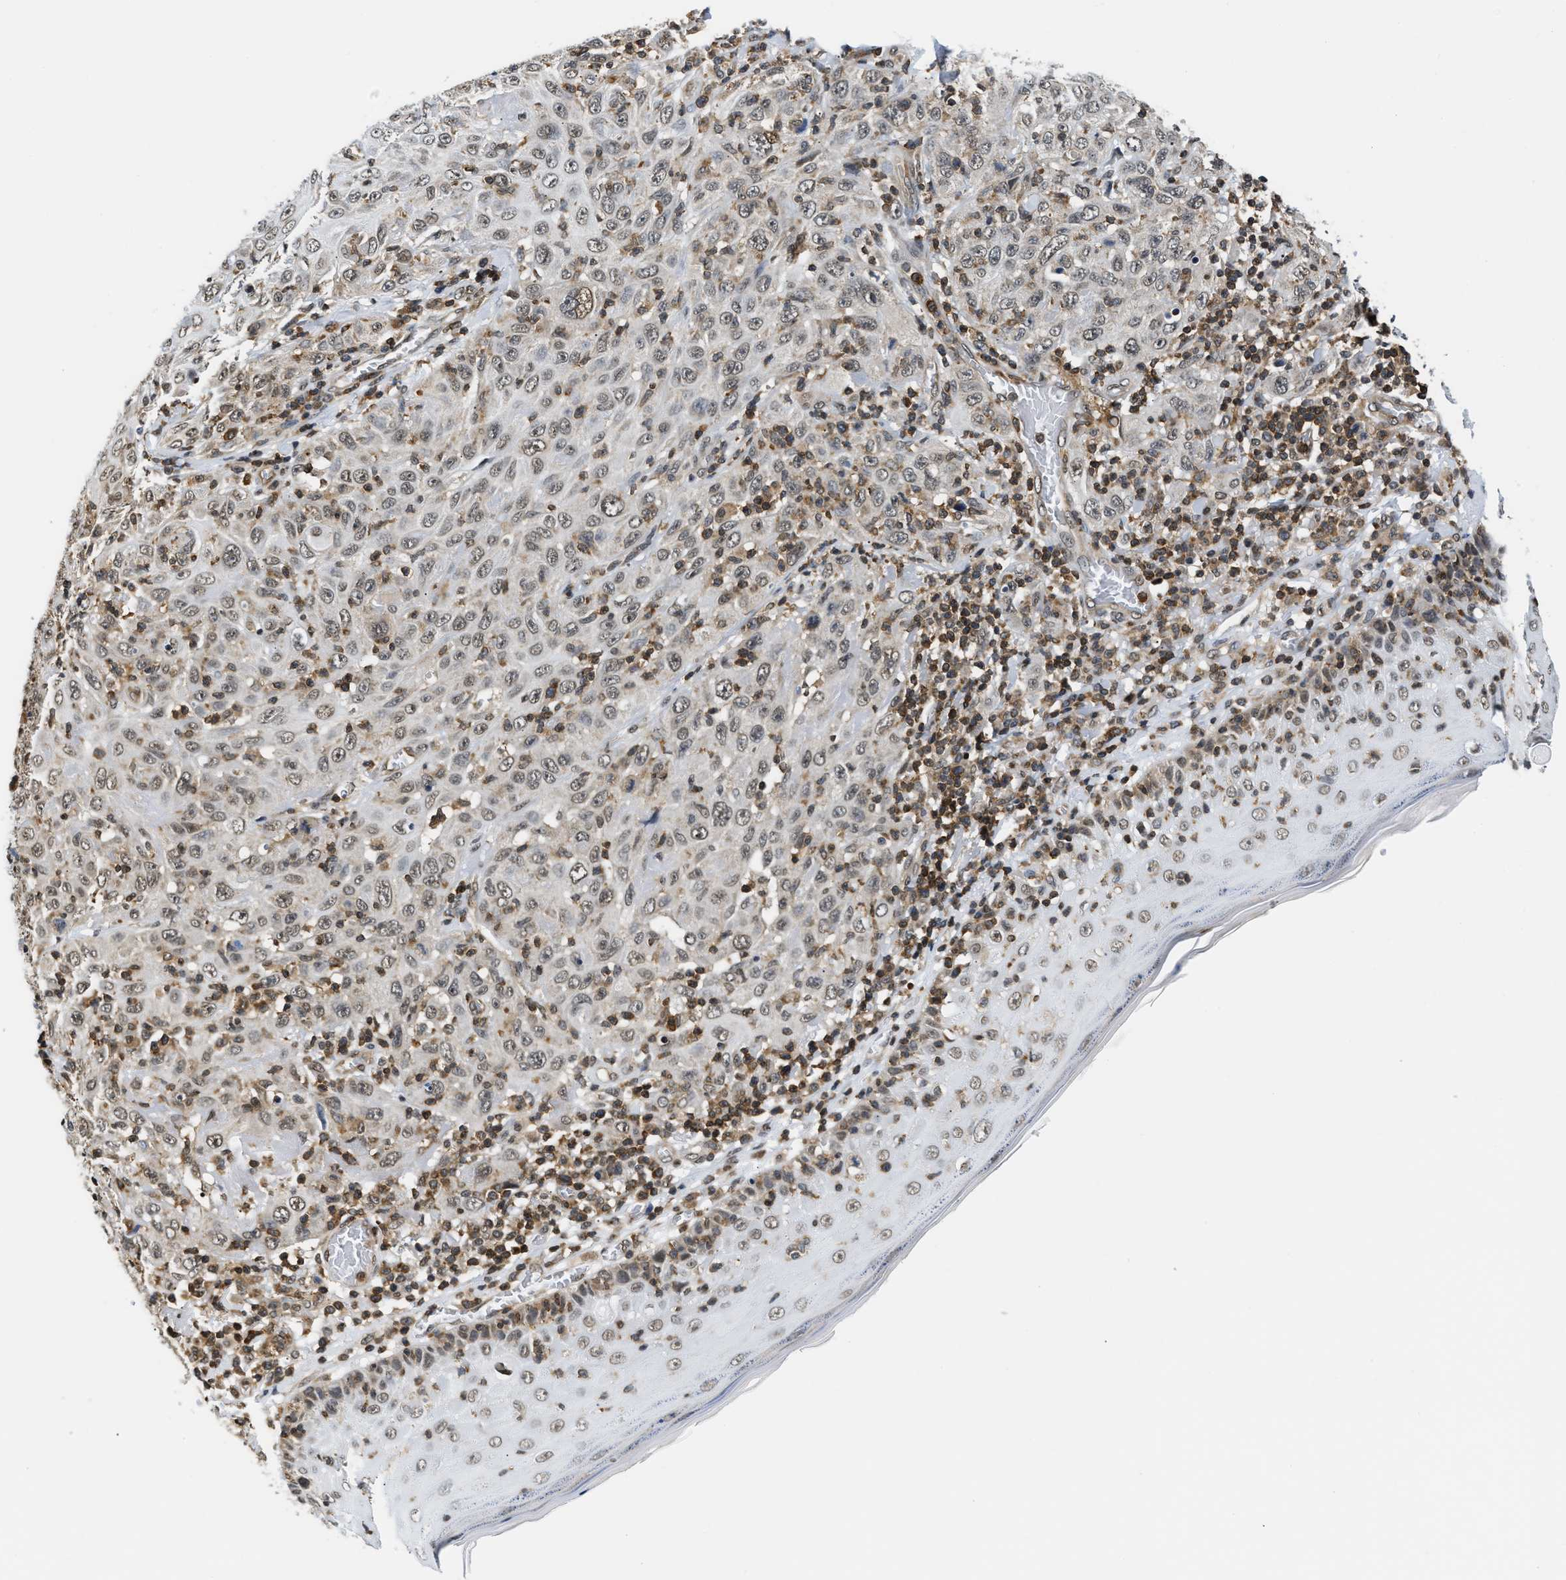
{"staining": {"intensity": "weak", "quantity": "25%-75%", "location": "nuclear"}, "tissue": "skin cancer", "cell_type": "Tumor cells", "image_type": "cancer", "snomed": [{"axis": "morphology", "description": "Squamous cell carcinoma, NOS"}, {"axis": "topography", "description": "Skin"}], "caption": "Immunohistochemistry (DAB (3,3'-diaminobenzidine)) staining of human skin cancer (squamous cell carcinoma) reveals weak nuclear protein staining in approximately 25%-75% of tumor cells.", "gene": "STK10", "patient": {"sex": "female", "age": 88}}